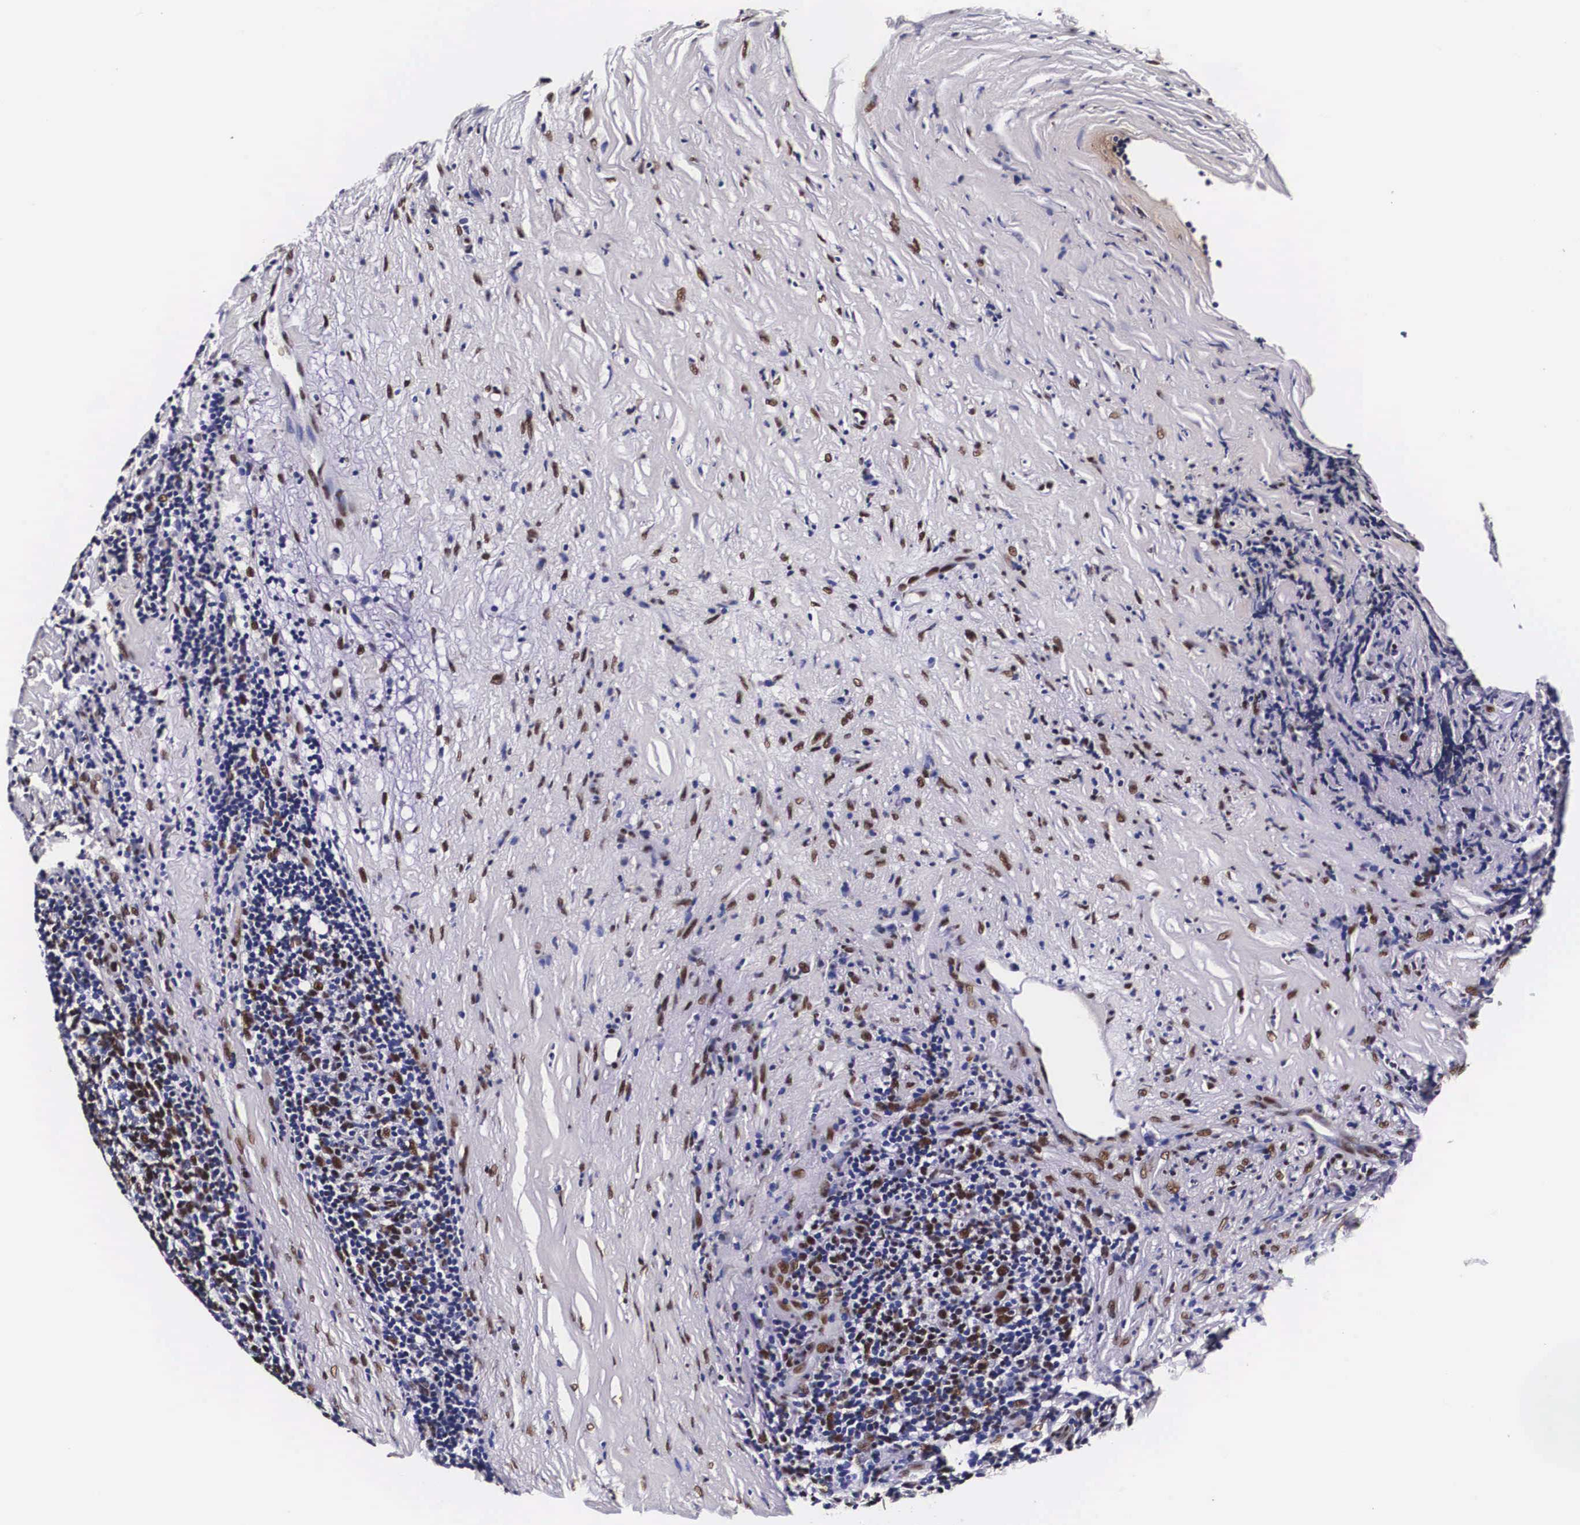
{"staining": {"intensity": "moderate", "quantity": "<25%", "location": "nuclear"}, "tissue": "lymphoma", "cell_type": "Tumor cells", "image_type": "cancer", "snomed": [{"axis": "morphology", "description": "Malignant lymphoma, non-Hodgkin's type, Low grade"}, {"axis": "topography", "description": "Lymph node"}], "caption": "Immunohistochemistry photomicrograph of lymphoma stained for a protein (brown), which shows low levels of moderate nuclear staining in about <25% of tumor cells.", "gene": "PABPN1", "patient": {"sex": "male", "age": 74}}